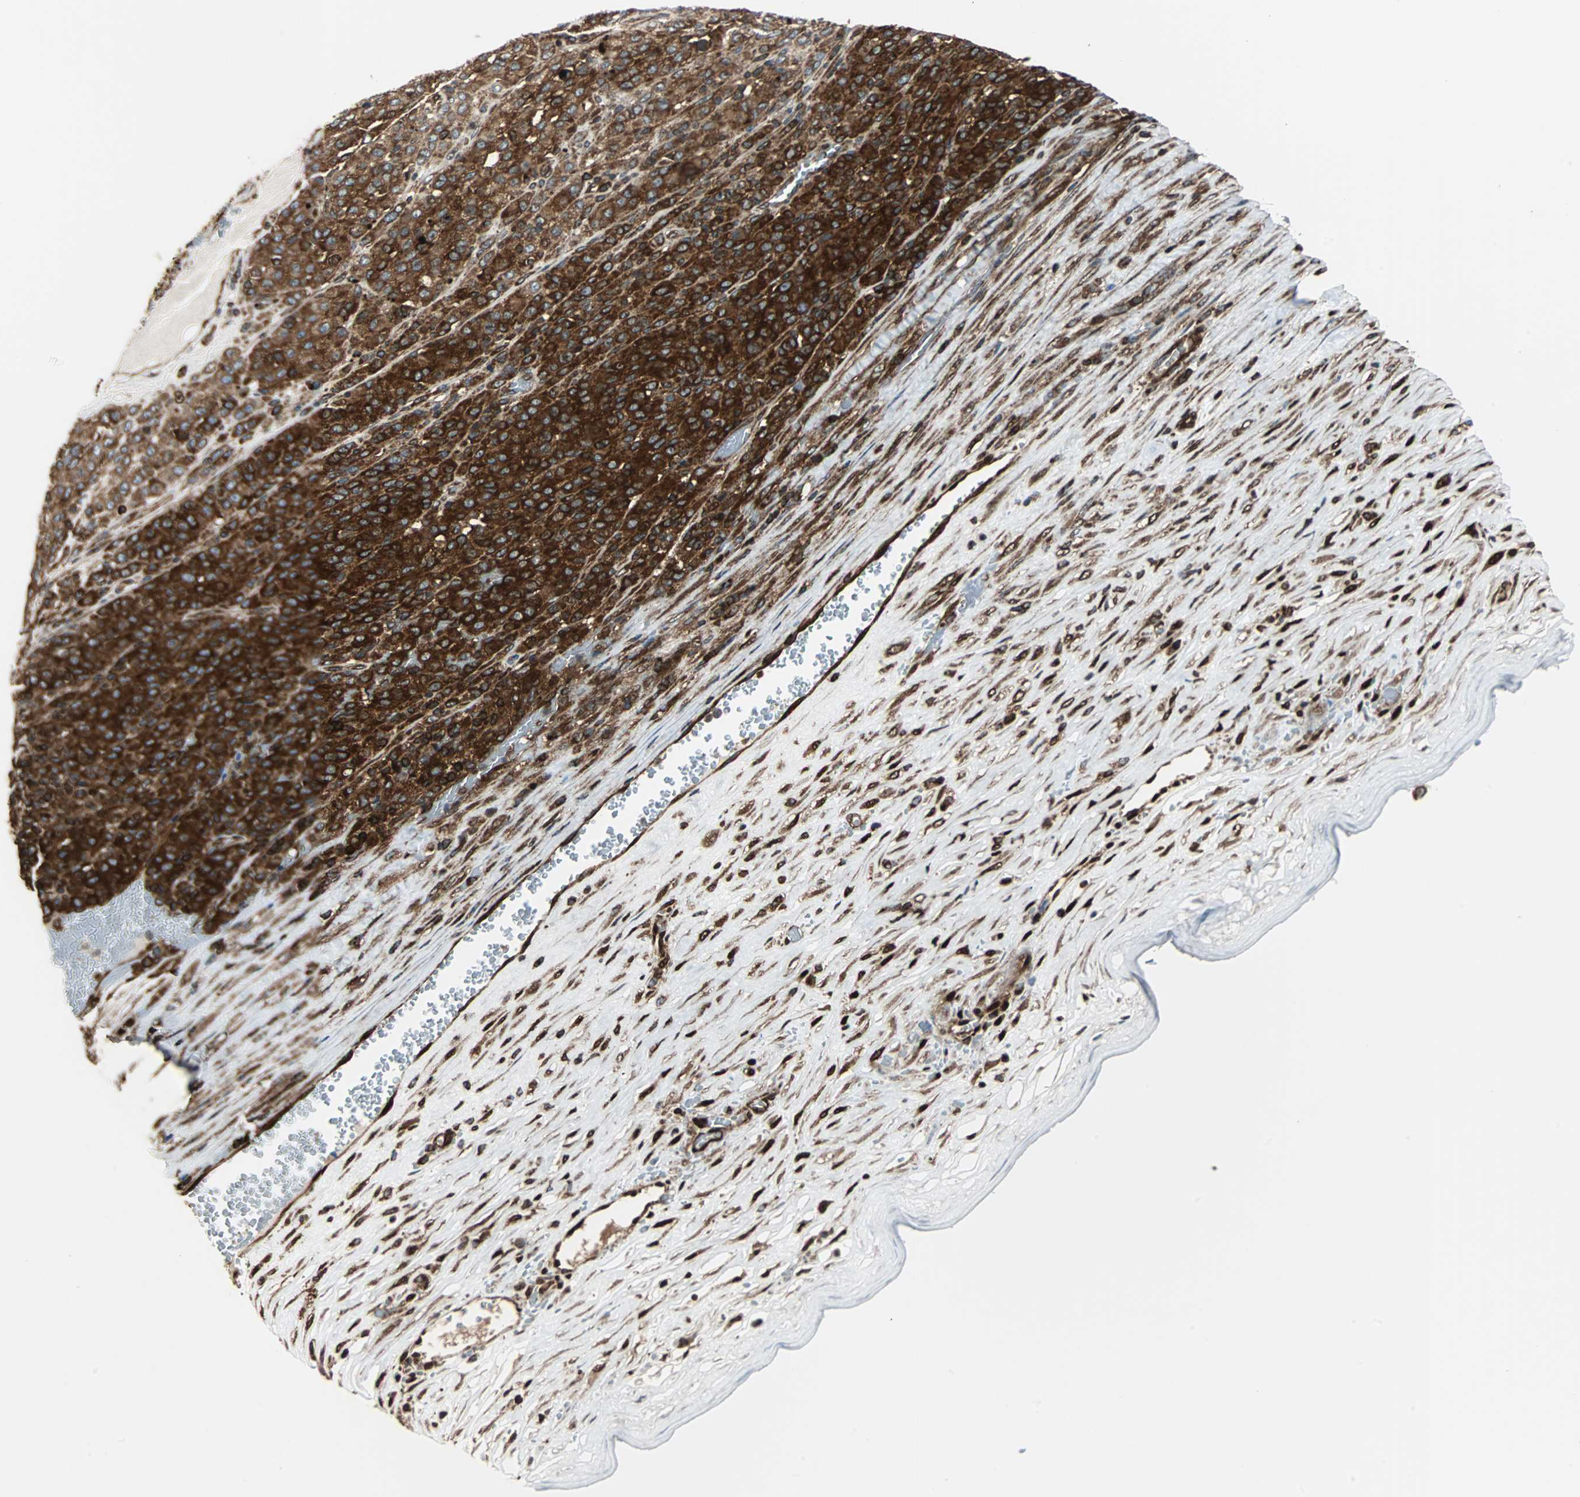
{"staining": {"intensity": "strong", "quantity": ">75%", "location": "cytoplasmic/membranous"}, "tissue": "melanoma", "cell_type": "Tumor cells", "image_type": "cancer", "snomed": [{"axis": "morphology", "description": "Malignant melanoma, Metastatic site"}, {"axis": "topography", "description": "Pancreas"}], "caption": "Tumor cells reveal high levels of strong cytoplasmic/membranous staining in about >75% of cells in human melanoma.", "gene": "RELA", "patient": {"sex": "female", "age": 30}}